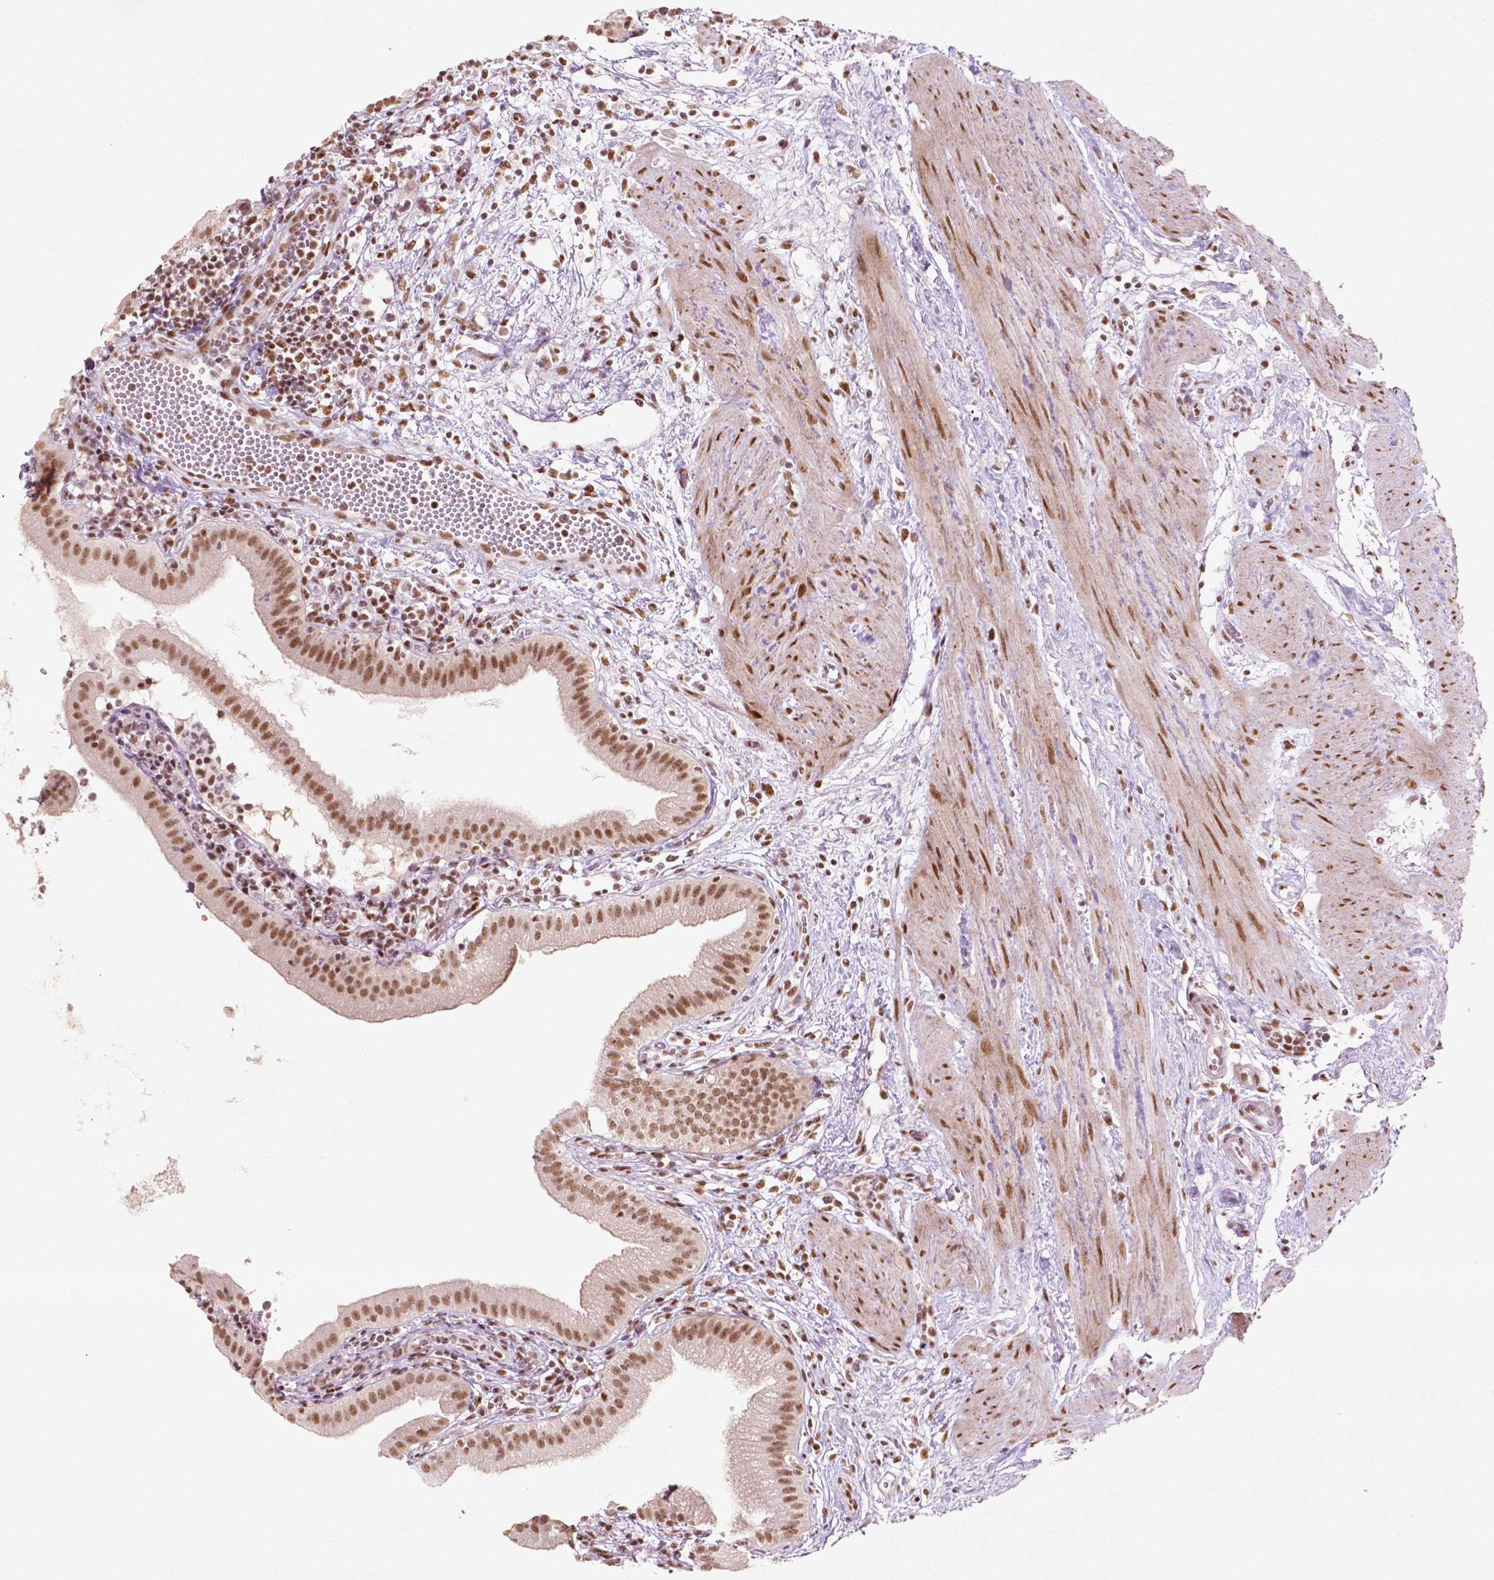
{"staining": {"intensity": "moderate", "quantity": ">75%", "location": "nuclear"}, "tissue": "gallbladder", "cell_type": "Glandular cells", "image_type": "normal", "snomed": [{"axis": "morphology", "description": "Normal tissue, NOS"}, {"axis": "topography", "description": "Gallbladder"}], "caption": "Immunohistochemical staining of normal human gallbladder exhibits moderate nuclear protein positivity in approximately >75% of glandular cells.", "gene": "HMG20B", "patient": {"sex": "female", "age": 65}}